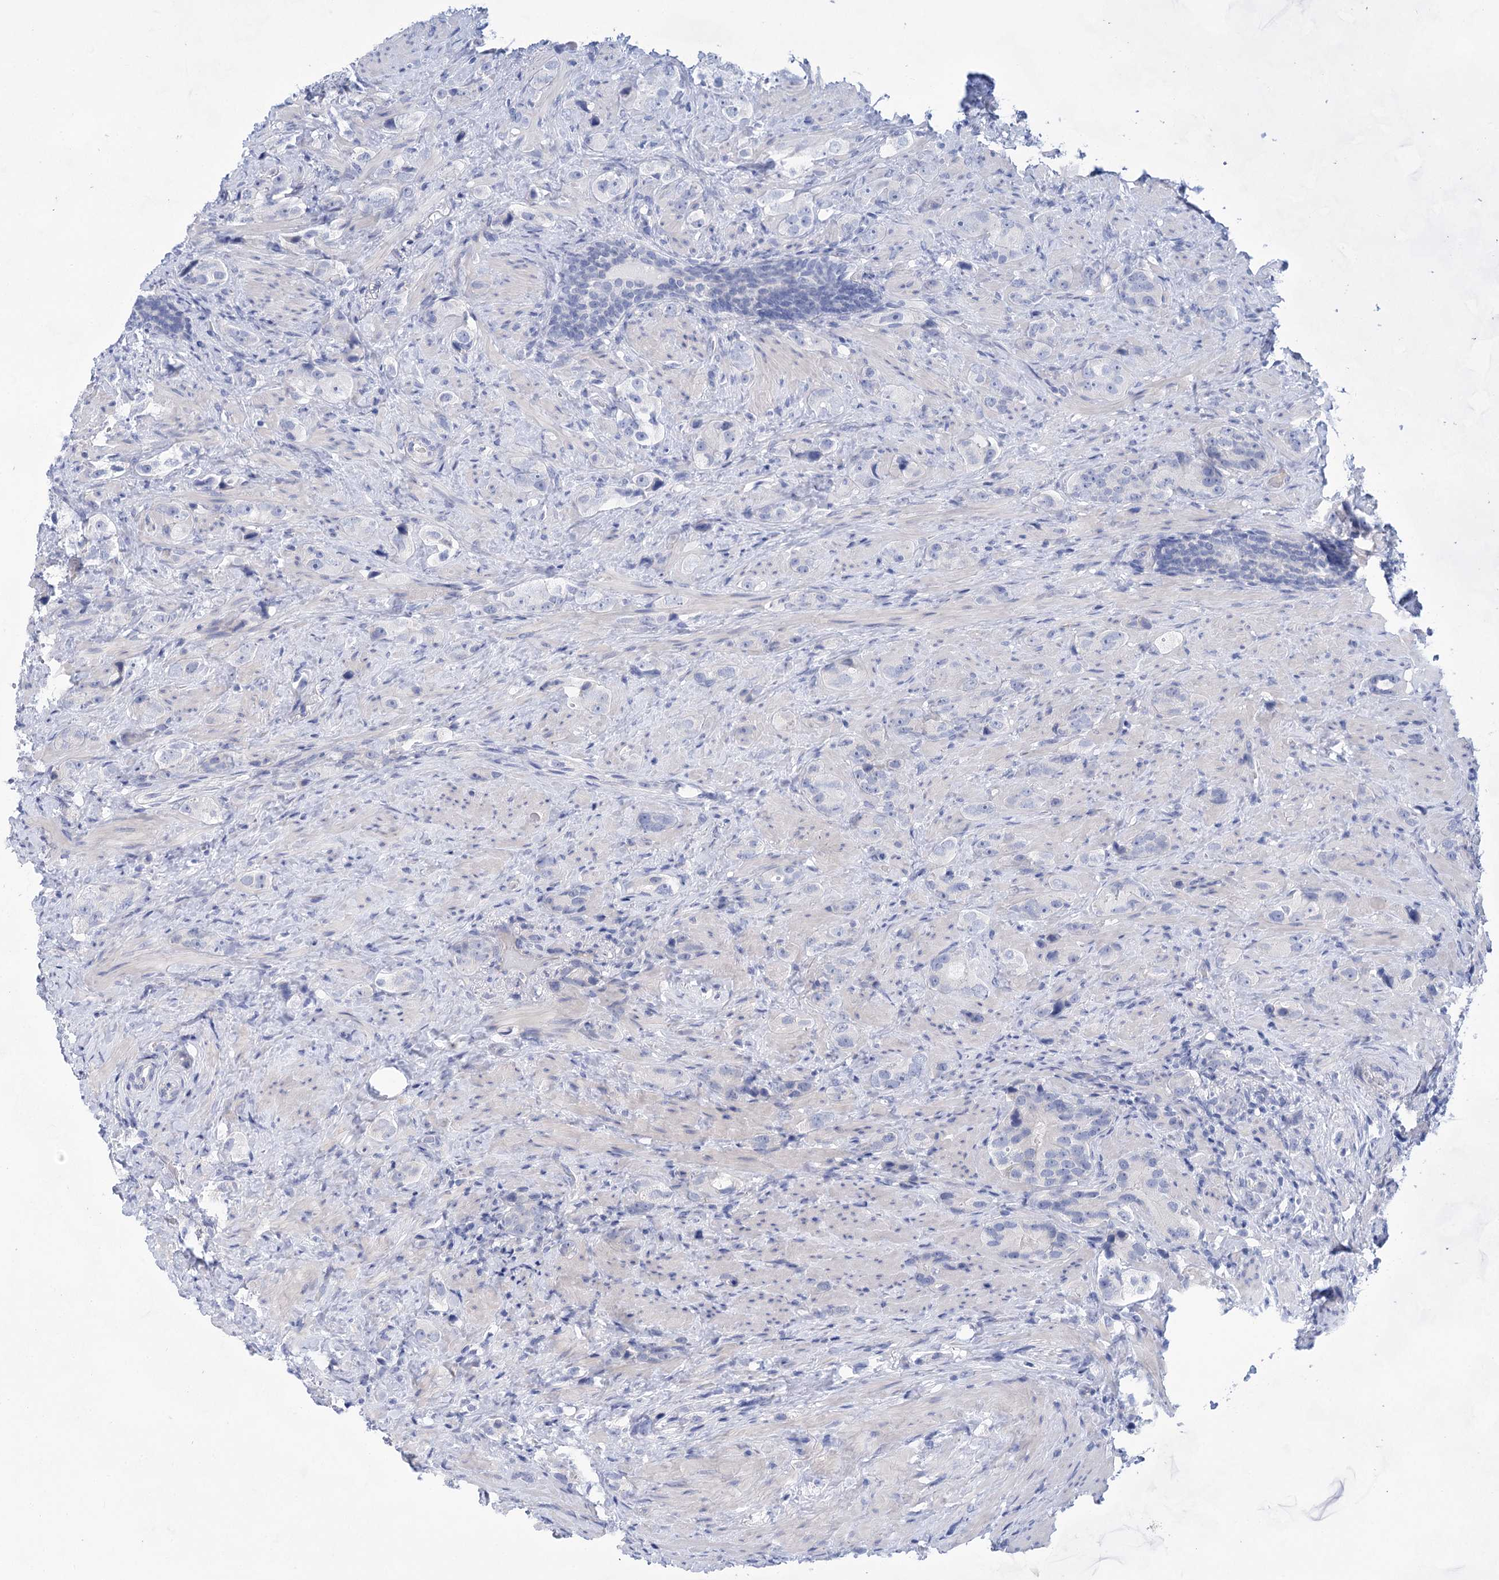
{"staining": {"intensity": "negative", "quantity": "none", "location": "none"}, "tissue": "prostate cancer", "cell_type": "Tumor cells", "image_type": "cancer", "snomed": [{"axis": "morphology", "description": "Adenocarcinoma, High grade"}, {"axis": "topography", "description": "Prostate"}], "caption": "Immunohistochemistry micrograph of human prostate cancer (adenocarcinoma (high-grade)) stained for a protein (brown), which displays no positivity in tumor cells.", "gene": "LALBA", "patient": {"sex": "male", "age": 63}}